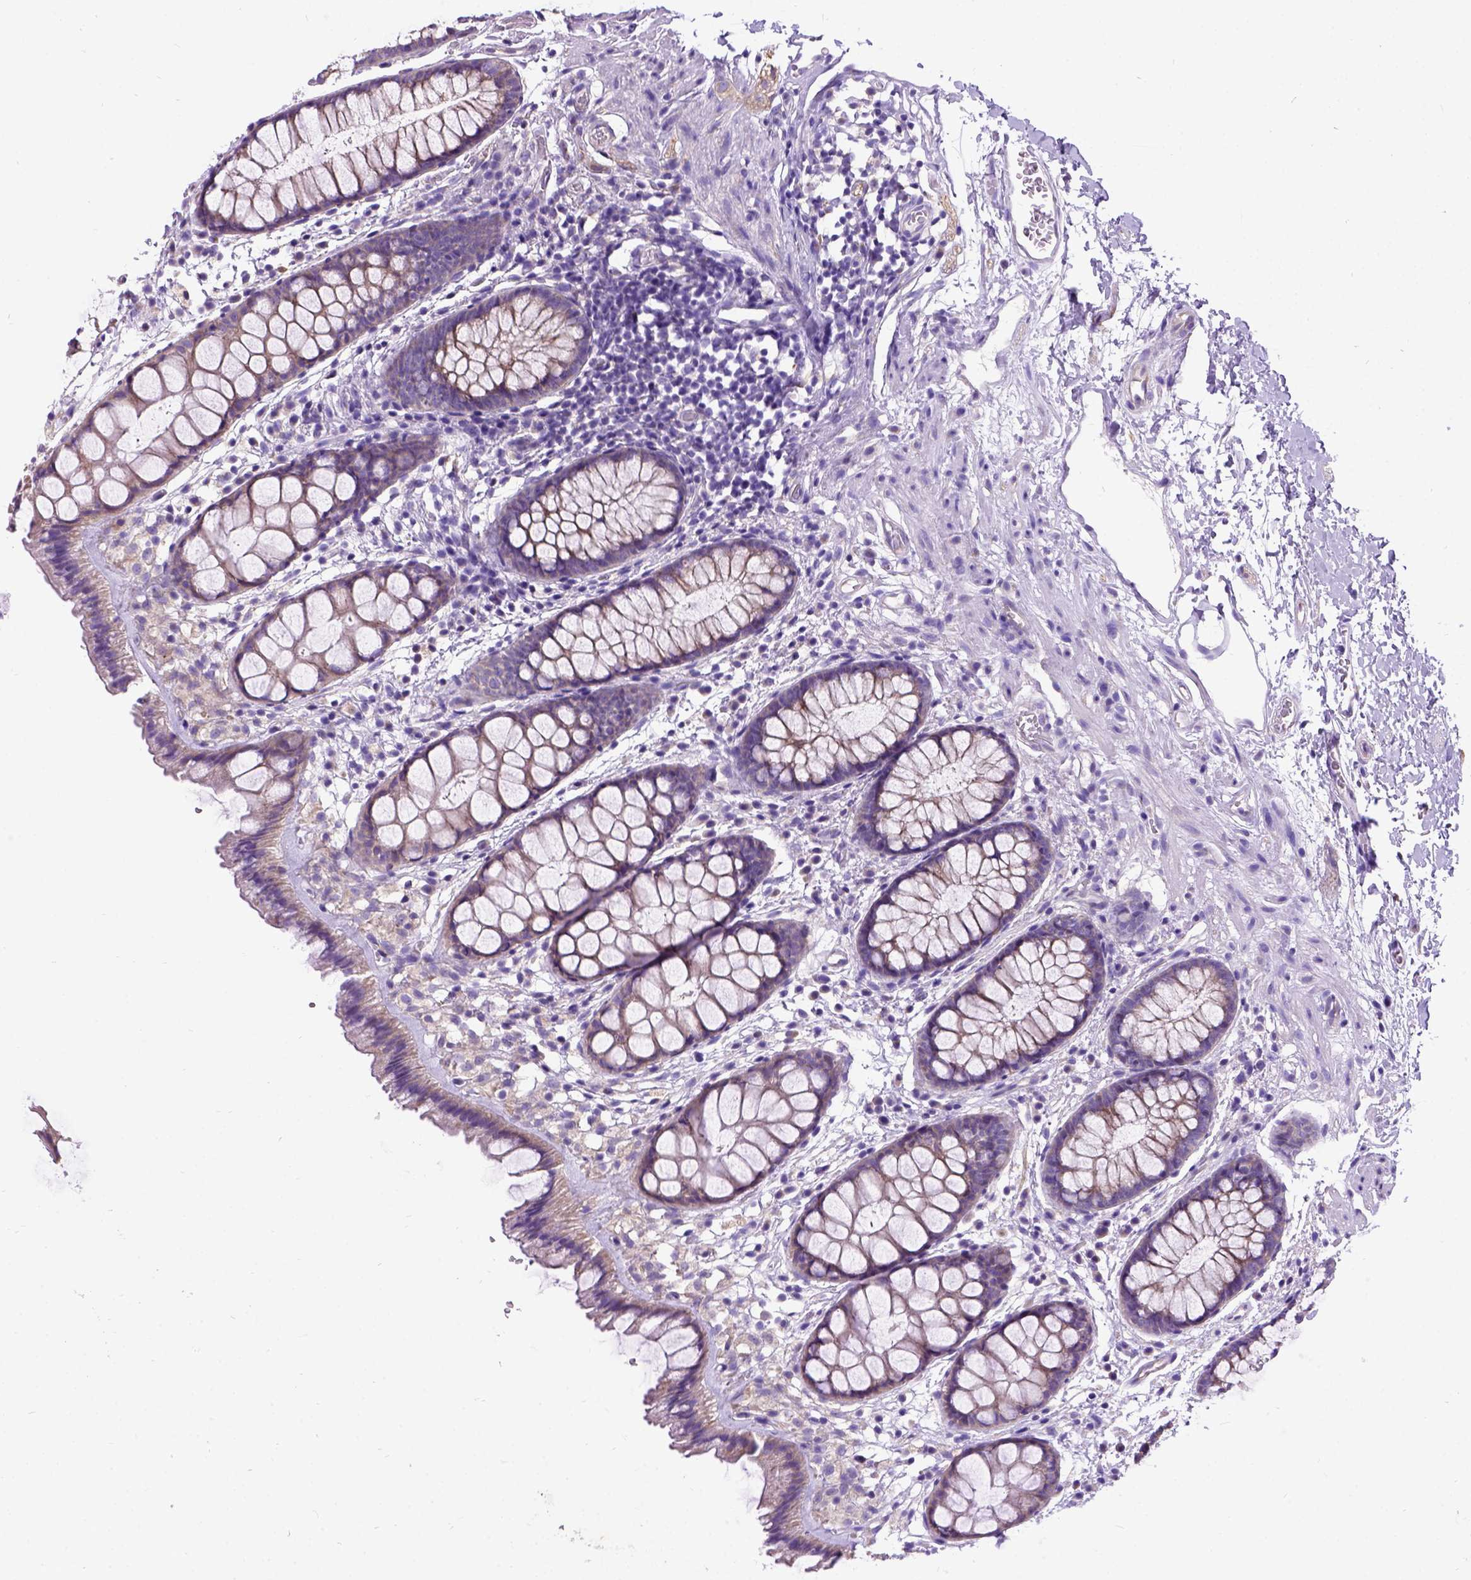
{"staining": {"intensity": "moderate", "quantity": "<25%", "location": "cytoplasmic/membranous"}, "tissue": "rectum", "cell_type": "Glandular cells", "image_type": "normal", "snomed": [{"axis": "morphology", "description": "Normal tissue, NOS"}, {"axis": "topography", "description": "Rectum"}], "caption": "Immunohistochemical staining of benign rectum displays <25% levels of moderate cytoplasmic/membranous protein staining in approximately <25% of glandular cells.", "gene": "CFAP54", "patient": {"sex": "female", "age": 62}}